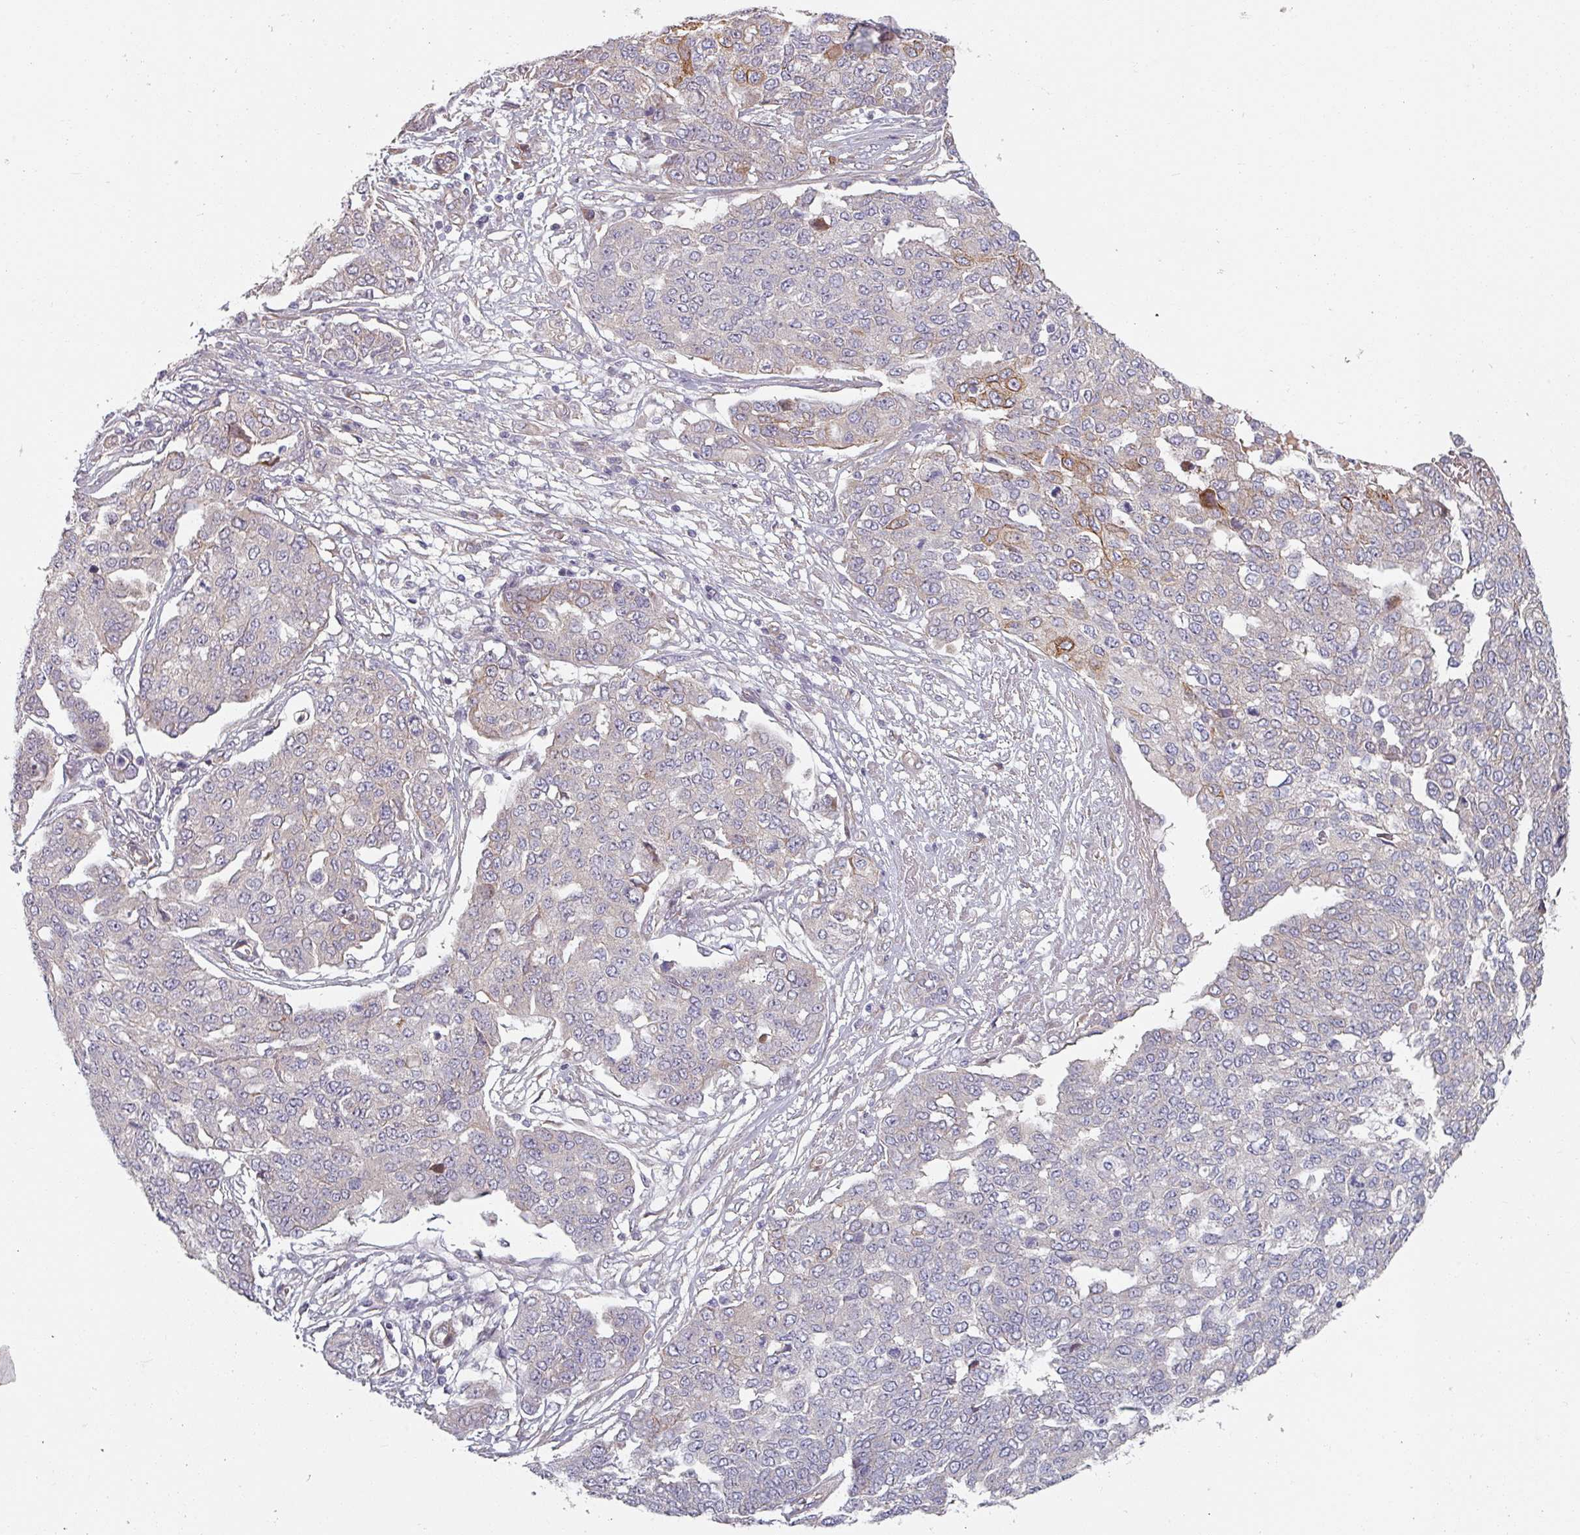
{"staining": {"intensity": "moderate", "quantity": "<25%", "location": "cytoplasmic/membranous"}, "tissue": "ovarian cancer", "cell_type": "Tumor cells", "image_type": "cancer", "snomed": [{"axis": "morphology", "description": "Cystadenocarcinoma, serous, NOS"}, {"axis": "topography", "description": "Soft tissue"}, {"axis": "topography", "description": "Ovary"}], "caption": "Immunohistochemical staining of human ovarian cancer demonstrates low levels of moderate cytoplasmic/membranous staining in about <25% of tumor cells.", "gene": "C4BPB", "patient": {"sex": "female", "age": 57}}